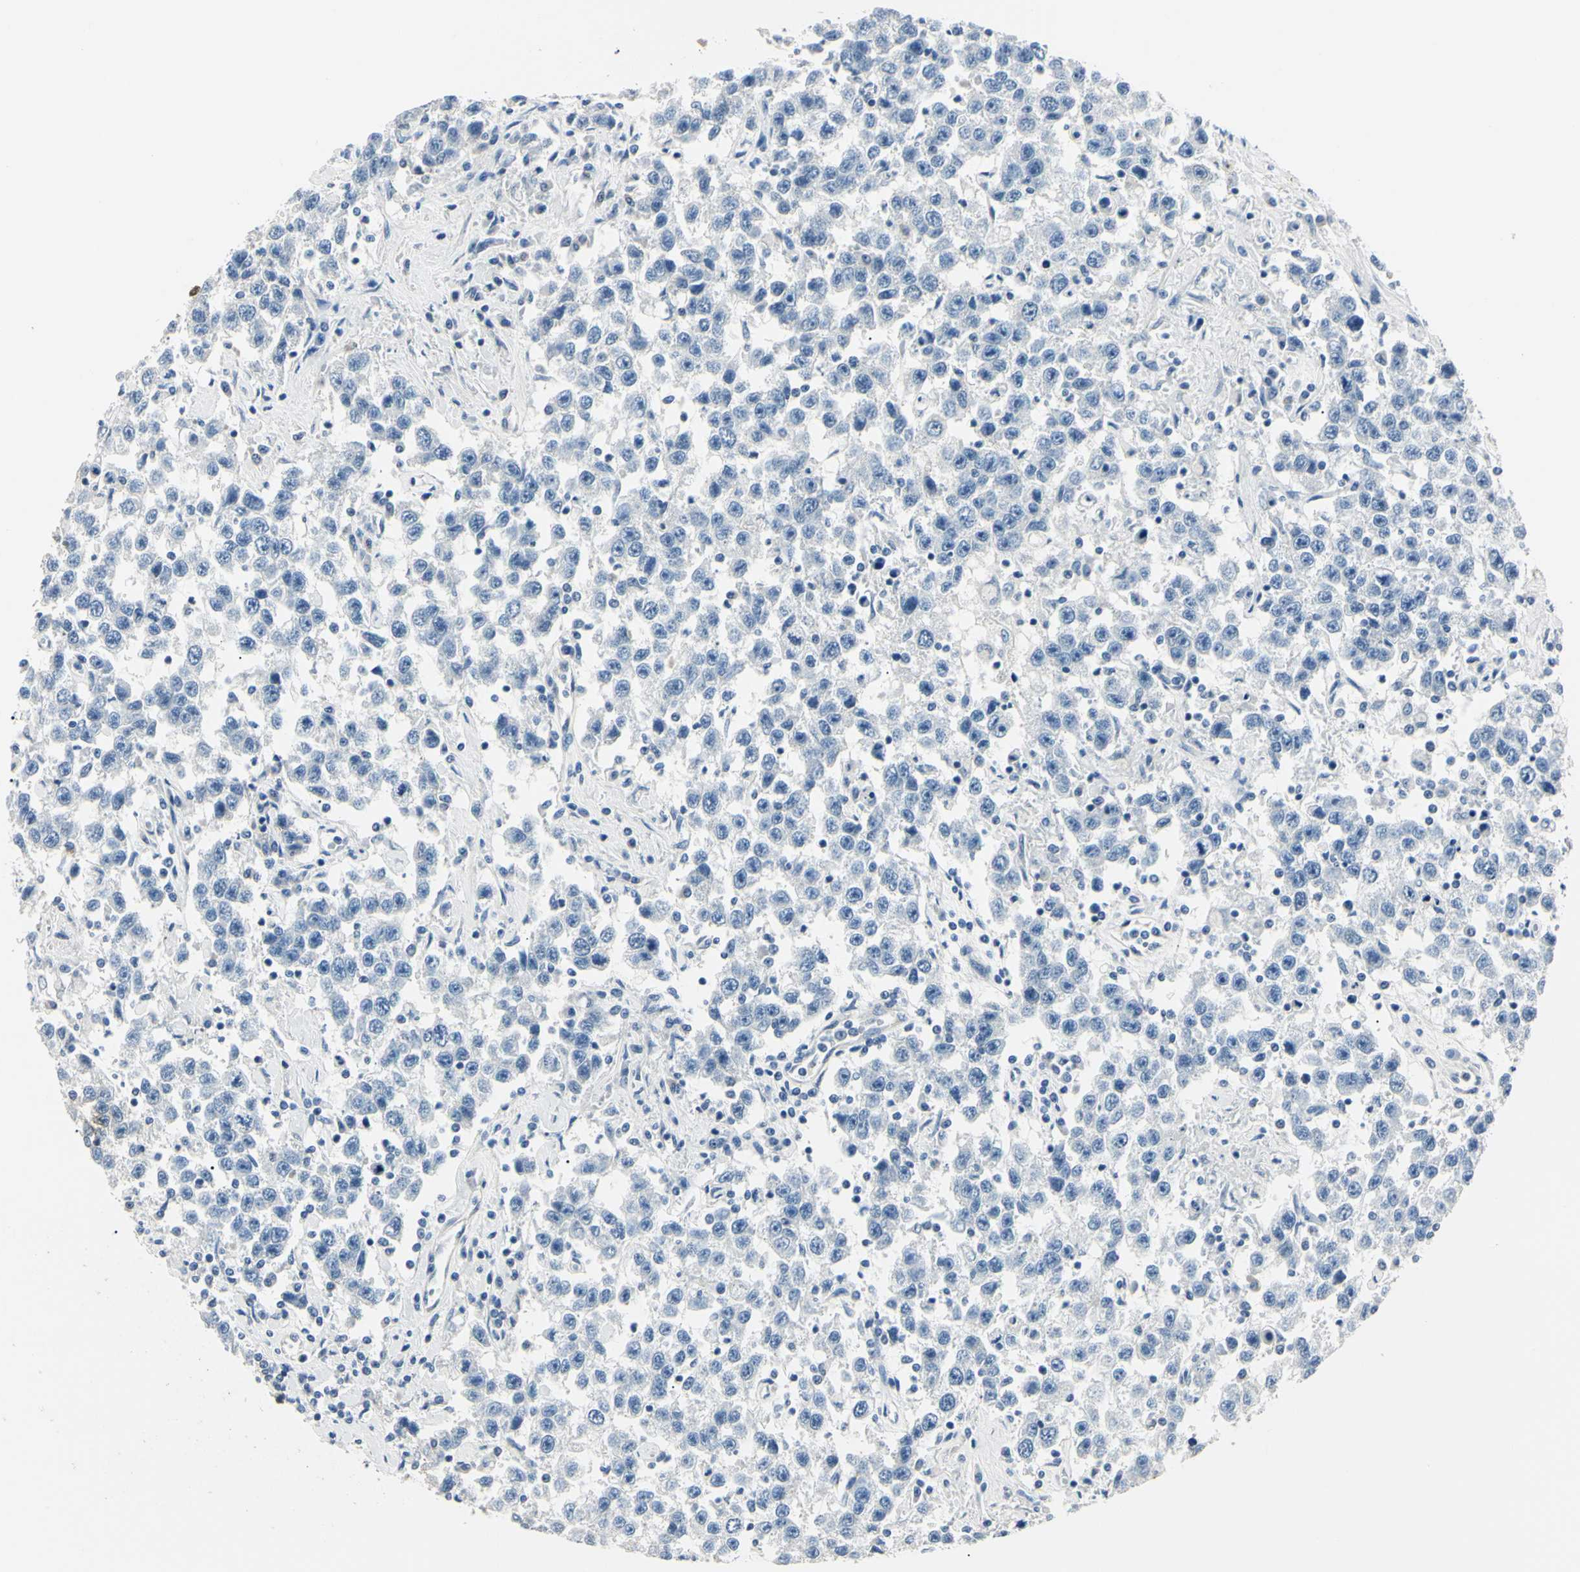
{"staining": {"intensity": "negative", "quantity": "none", "location": "none"}, "tissue": "testis cancer", "cell_type": "Tumor cells", "image_type": "cancer", "snomed": [{"axis": "morphology", "description": "Seminoma, NOS"}, {"axis": "topography", "description": "Testis"}], "caption": "IHC of human testis cancer (seminoma) exhibits no expression in tumor cells.", "gene": "AKR1C3", "patient": {"sex": "male", "age": 41}}